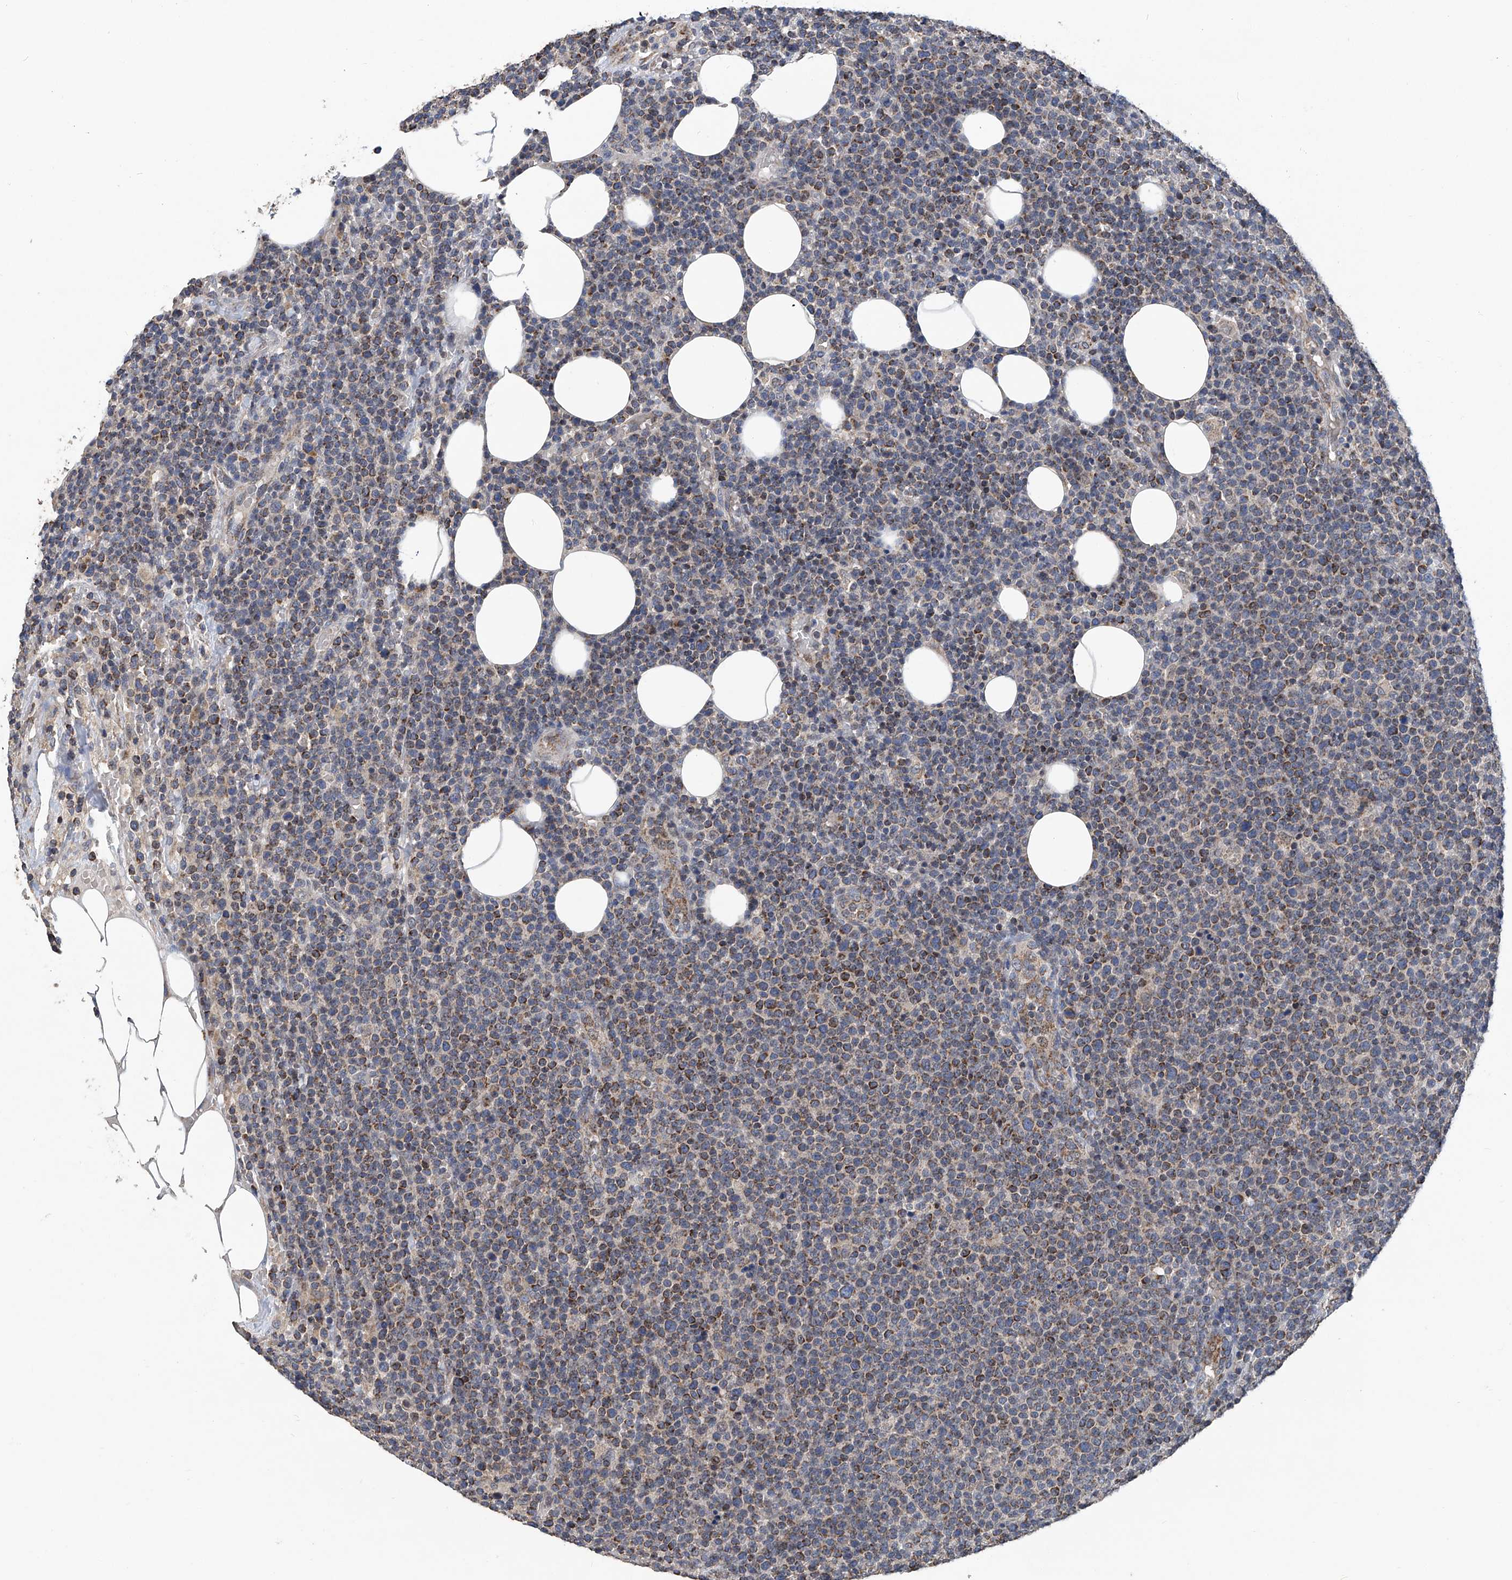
{"staining": {"intensity": "moderate", "quantity": "25%-75%", "location": "cytoplasmic/membranous"}, "tissue": "lymphoma", "cell_type": "Tumor cells", "image_type": "cancer", "snomed": [{"axis": "morphology", "description": "Malignant lymphoma, non-Hodgkin's type, High grade"}, {"axis": "topography", "description": "Lymph node"}], "caption": "Protein analysis of high-grade malignant lymphoma, non-Hodgkin's type tissue displays moderate cytoplasmic/membranous expression in approximately 25%-75% of tumor cells.", "gene": "BCKDHB", "patient": {"sex": "male", "age": 61}}